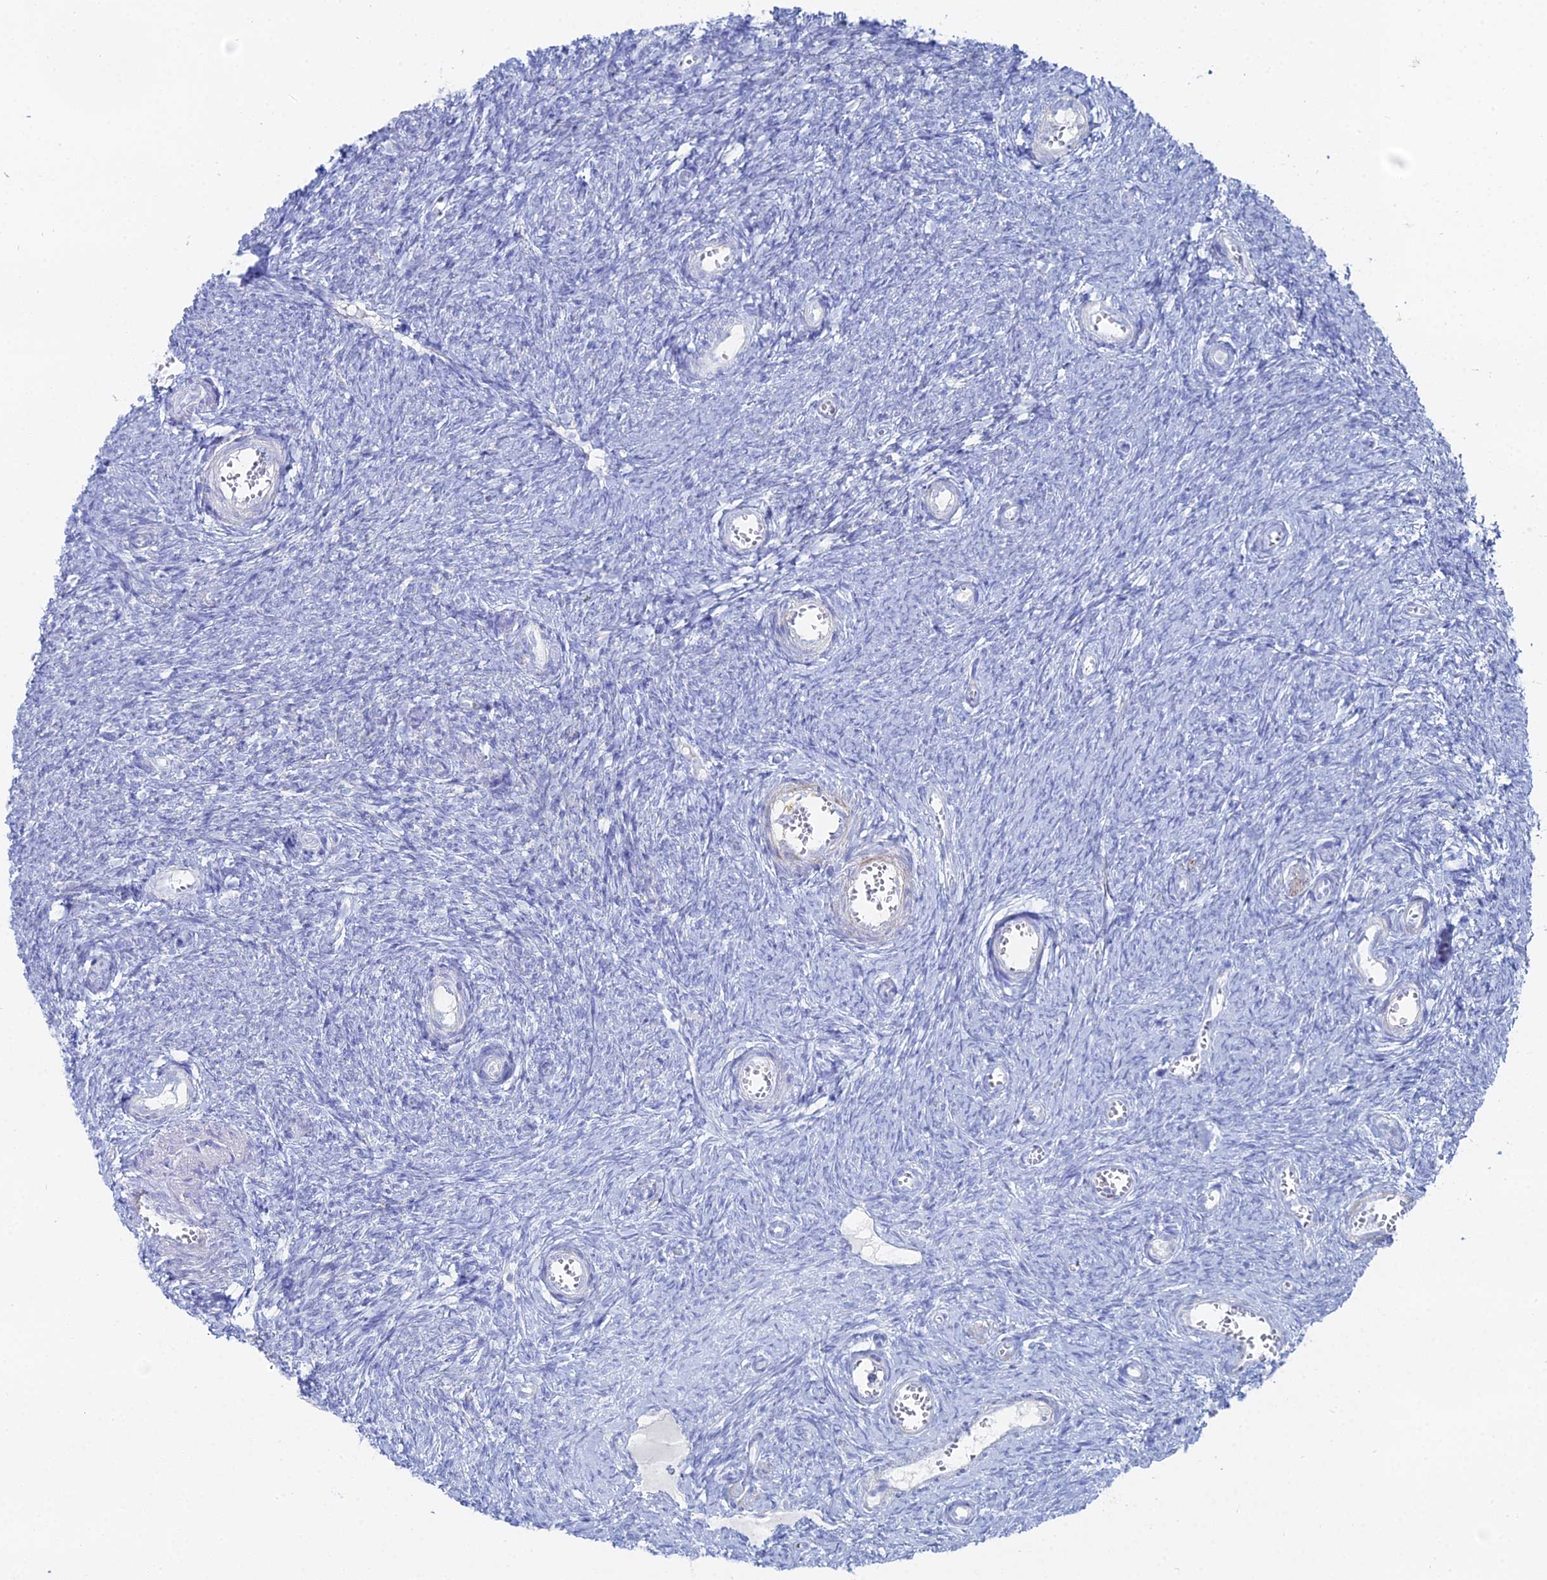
{"staining": {"intensity": "negative", "quantity": "none", "location": "none"}, "tissue": "ovary", "cell_type": "Ovarian stroma cells", "image_type": "normal", "snomed": [{"axis": "morphology", "description": "Normal tissue, NOS"}, {"axis": "topography", "description": "Ovary"}], "caption": "IHC histopathology image of benign human ovary stained for a protein (brown), which displays no positivity in ovarian stroma cells. The staining is performed using DAB brown chromogen with nuclei counter-stained in using hematoxylin.", "gene": "DHX34", "patient": {"sex": "female", "age": 44}}